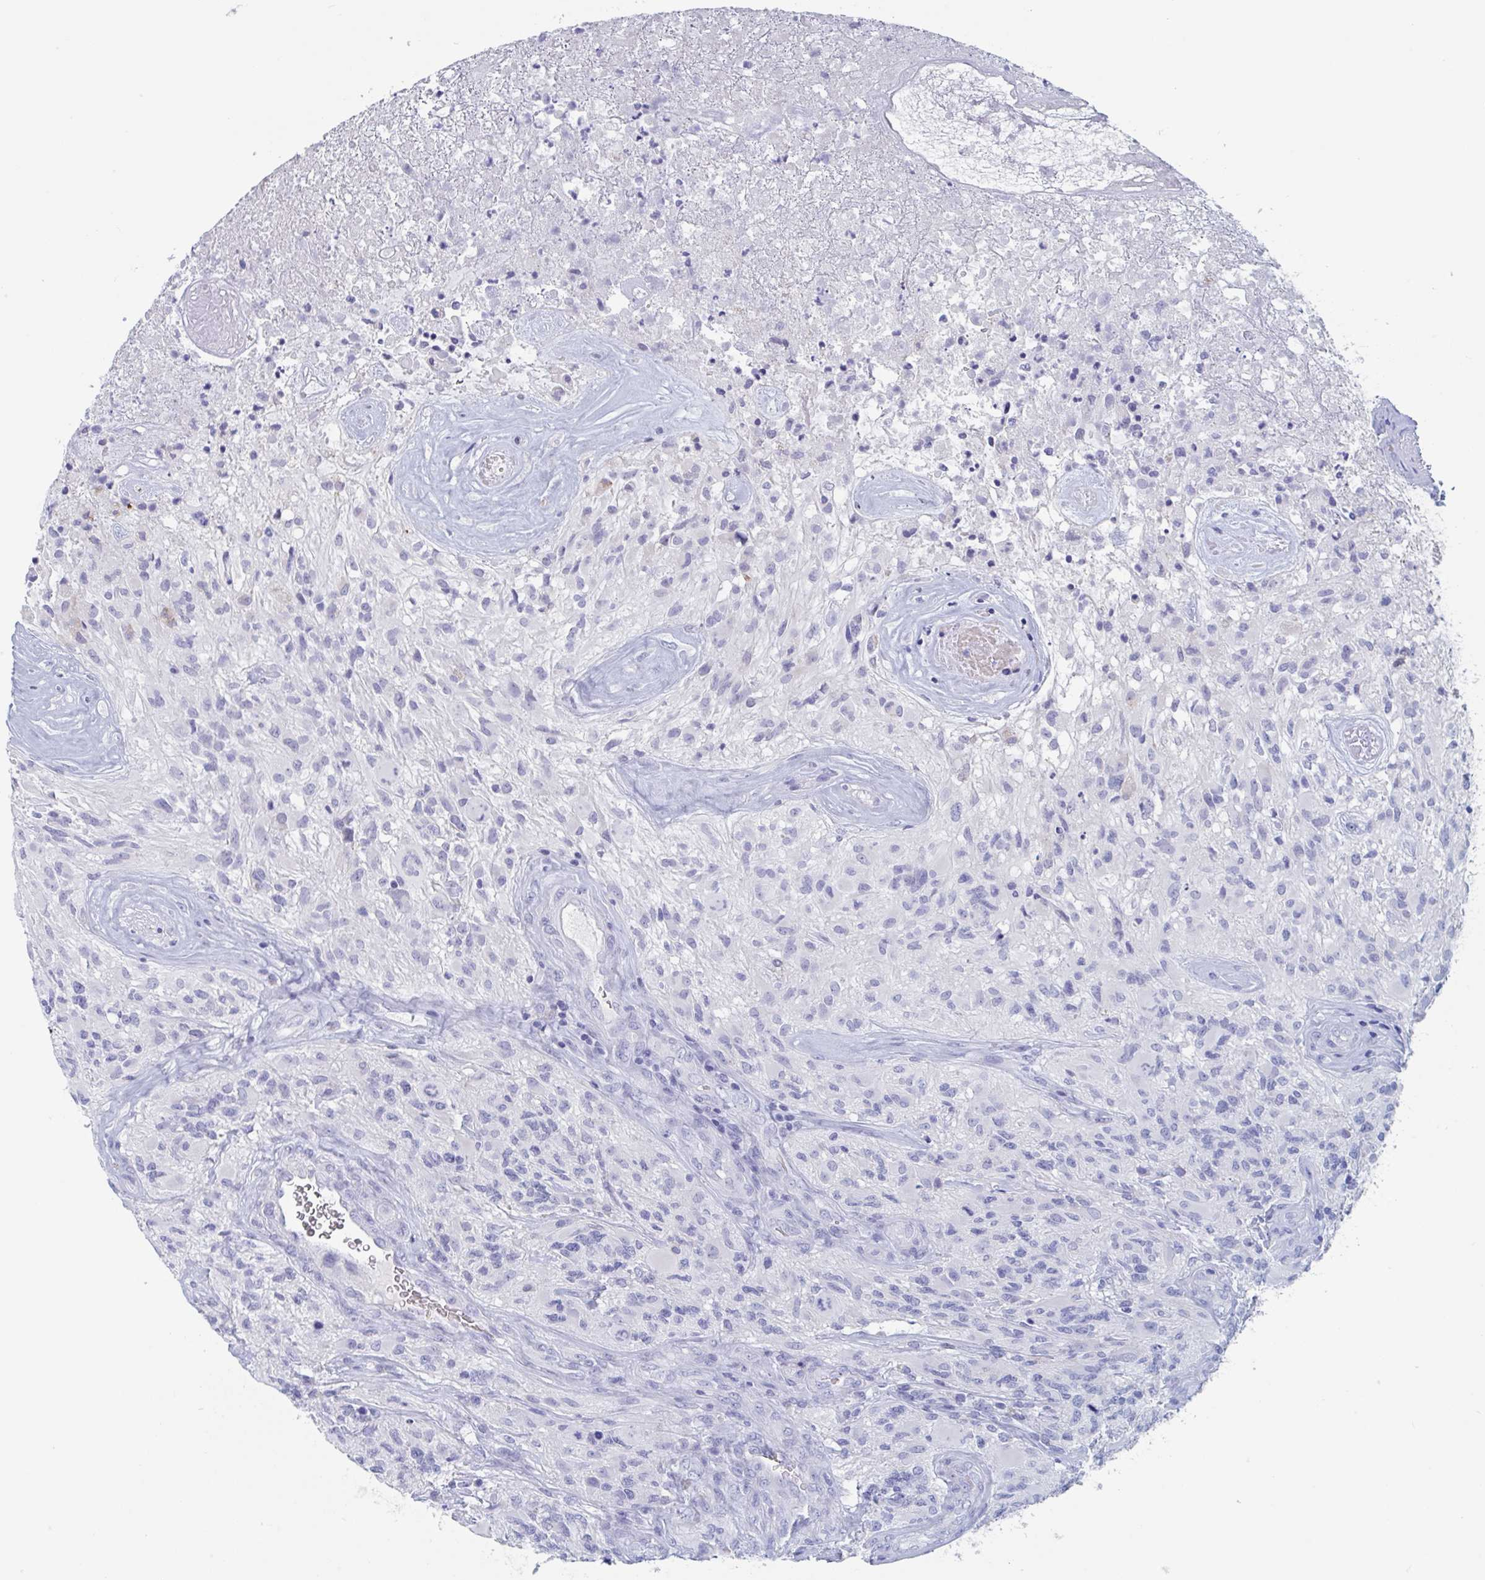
{"staining": {"intensity": "negative", "quantity": "none", "location": "none"}, "tissue": "glioma", "cell_type": "Tumor cells", "image_type": "cancer", "snomed": [{"axis": "morphology", "description": "Glioma, malignant, High grade"}, {"axis": "topography", "description": "Brain"}], "caption": "There is no significant staining in tumor cells of glioma.", "gene": "DPEP3", "patient": {"sex": "female", "age": 65}}